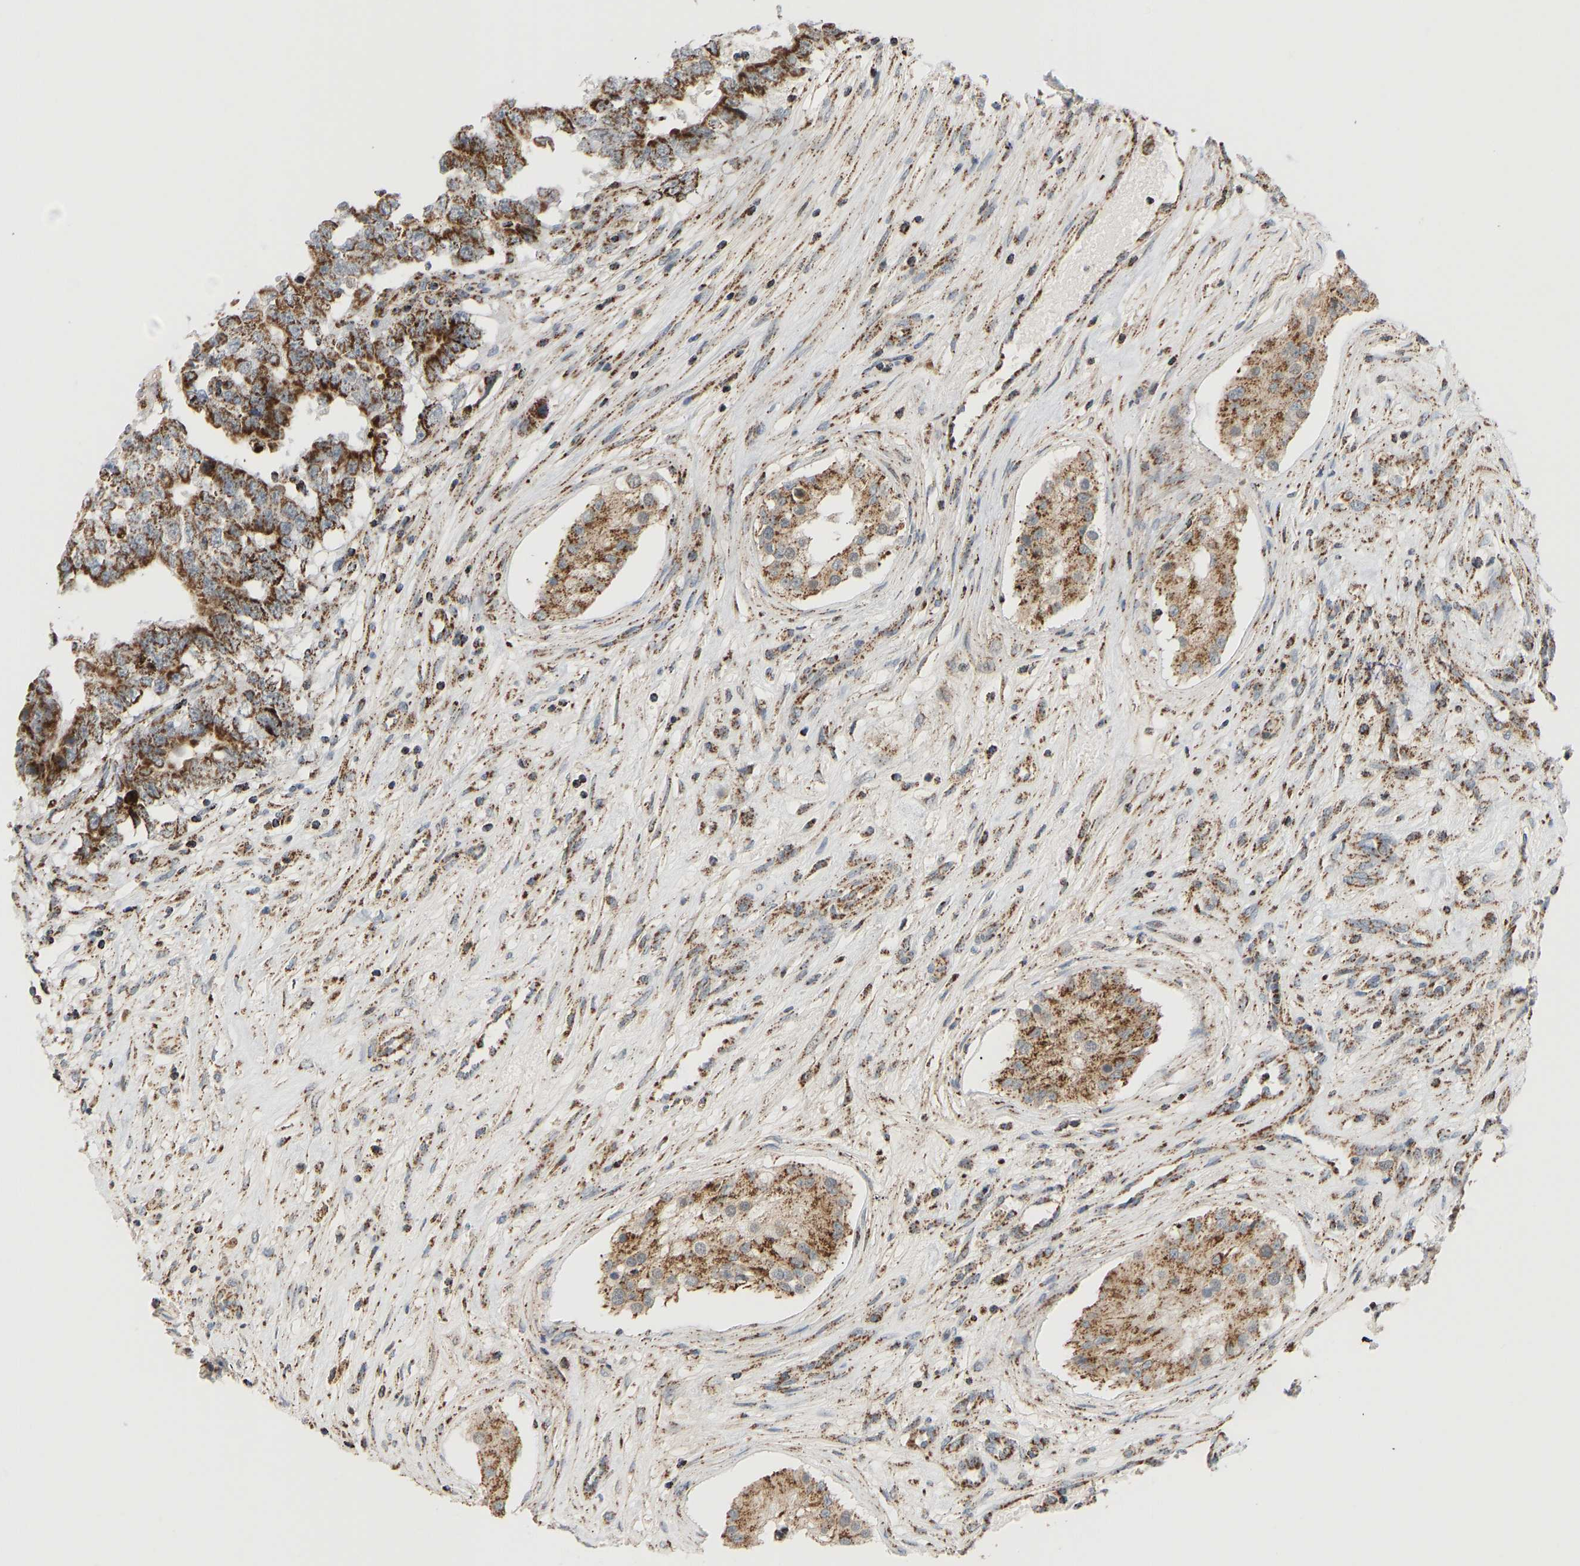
{"staining": {"intensity": "strong", "quantity": ">75%", "location": "cytoplasmic/membranous"}, "tissue": "testis cancer", "cell_type": "Tumor cells", "image_type": "cancer", "snomed": [{"axis": "morphology", "description": "Carcinoma, Embryonal, NOS"}, {"axis": "topography", "description": "Testis"}], "caption": "This is a photomicrograph of IHC staining of testis embryonal carcinoma, which shows strong staining in the cytoplasmic/membranous of tumor cells.", "gene": "GPSM2", "patient": {"sex": "male", "age": 25}}